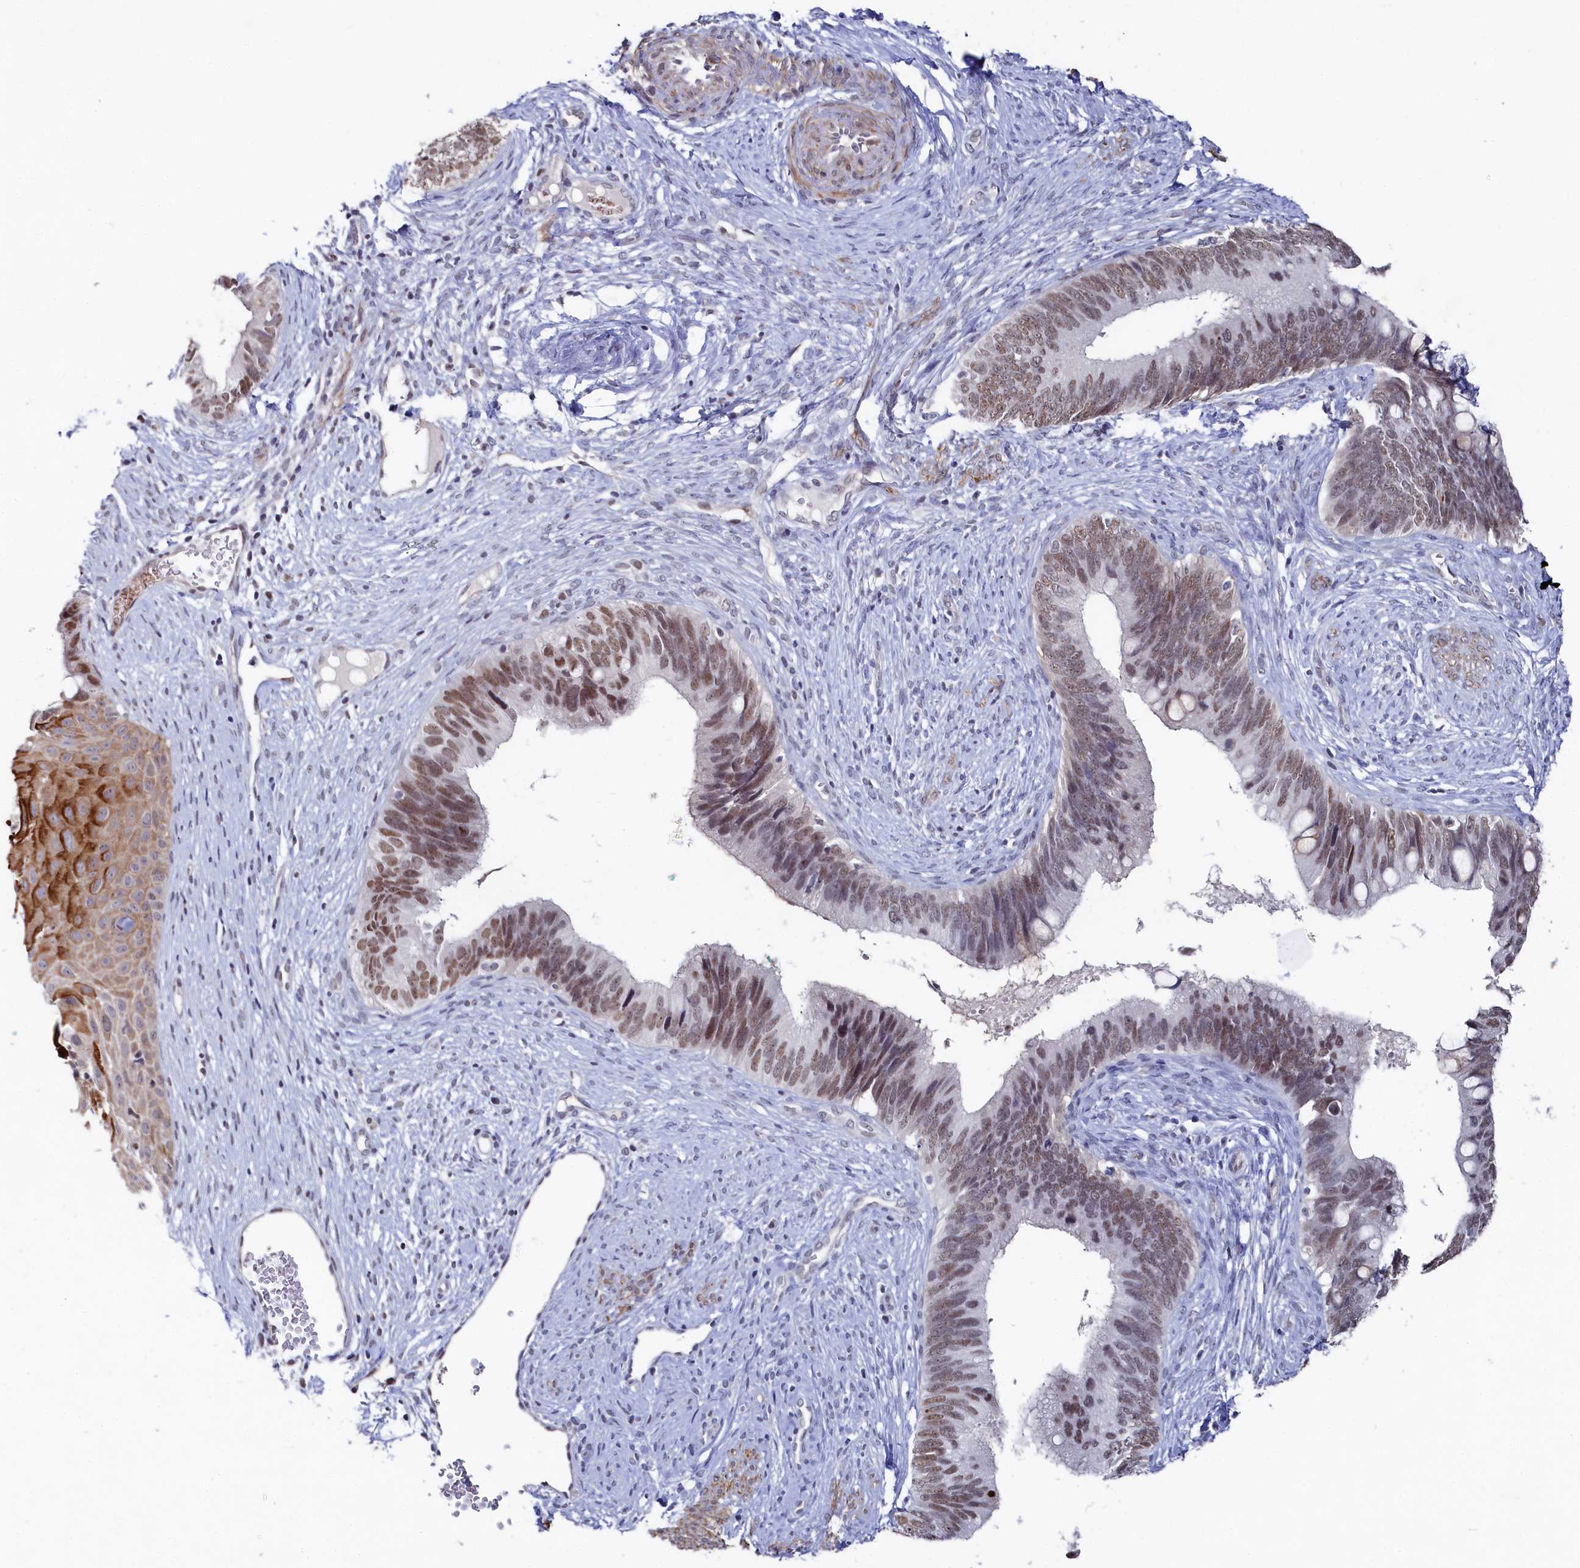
{"staining": {"intensity": "moderate", "quantity": "25%-75%", "location": "nuclear"}, "tissue": "cervical cancer", "cell_type": "Tumor cells", "image_type": "cancer", "snomed": [{"axis": "morphology", "description": "Adenocarcinoma, NOS"}, {"axis": "topography", "description": "Cervix"}], "caption": "High-power microscopy captured an IHC image of cervical cancer, revealing moderate nuclear positivity in about 25%-75% of tumor cells. The protein is stained brown, and the nuclei are stained in blue (DAB (3,3'-diaminobenzidine) IHC with brightfield microscopy, high magnification).", "gene": "TIGD4", "patient": {"sex": "female", "age": 42}}